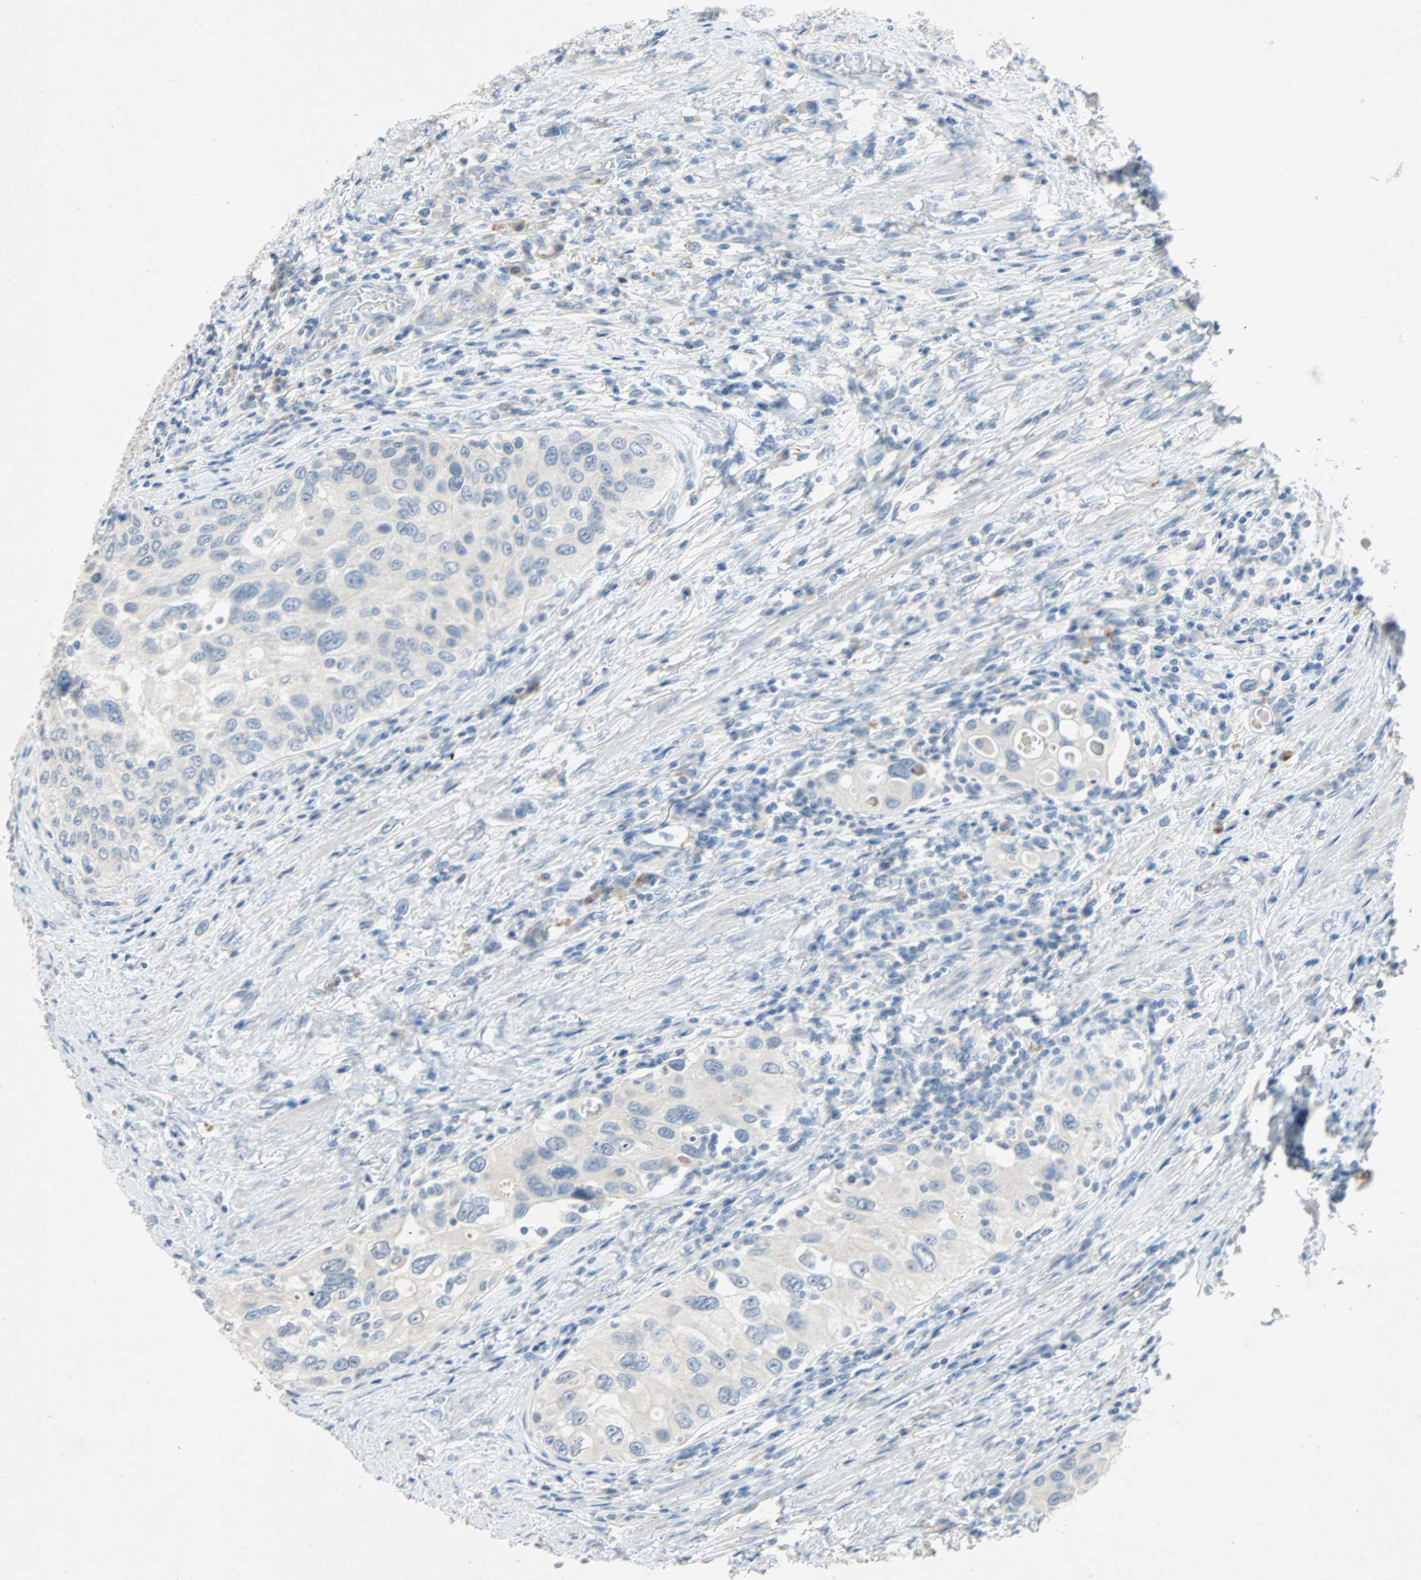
{"staining": {"intensity": "negative", "quantity": "none", "location": "none"}, "tissue": "urothelial cancer", "cell_type": "Tumor cells", "image_type": "cancer", "snomed": [{"axis": "morphology", "description": "Urothelial carcinoma, High grade"}, {"axis": "topography", "description": "Urinary bladder"}], "caption": "IHC image of urothelial cancer stained for a protein (brown), which demonstrates no expression in tumor cells. Brightfield microscopy of IHC stained with DAB (brown) and hematoxylin (blue), captured at high magnification.", "gene": "PCDHB2", "patient": {"sex": "female", "age": 56}}